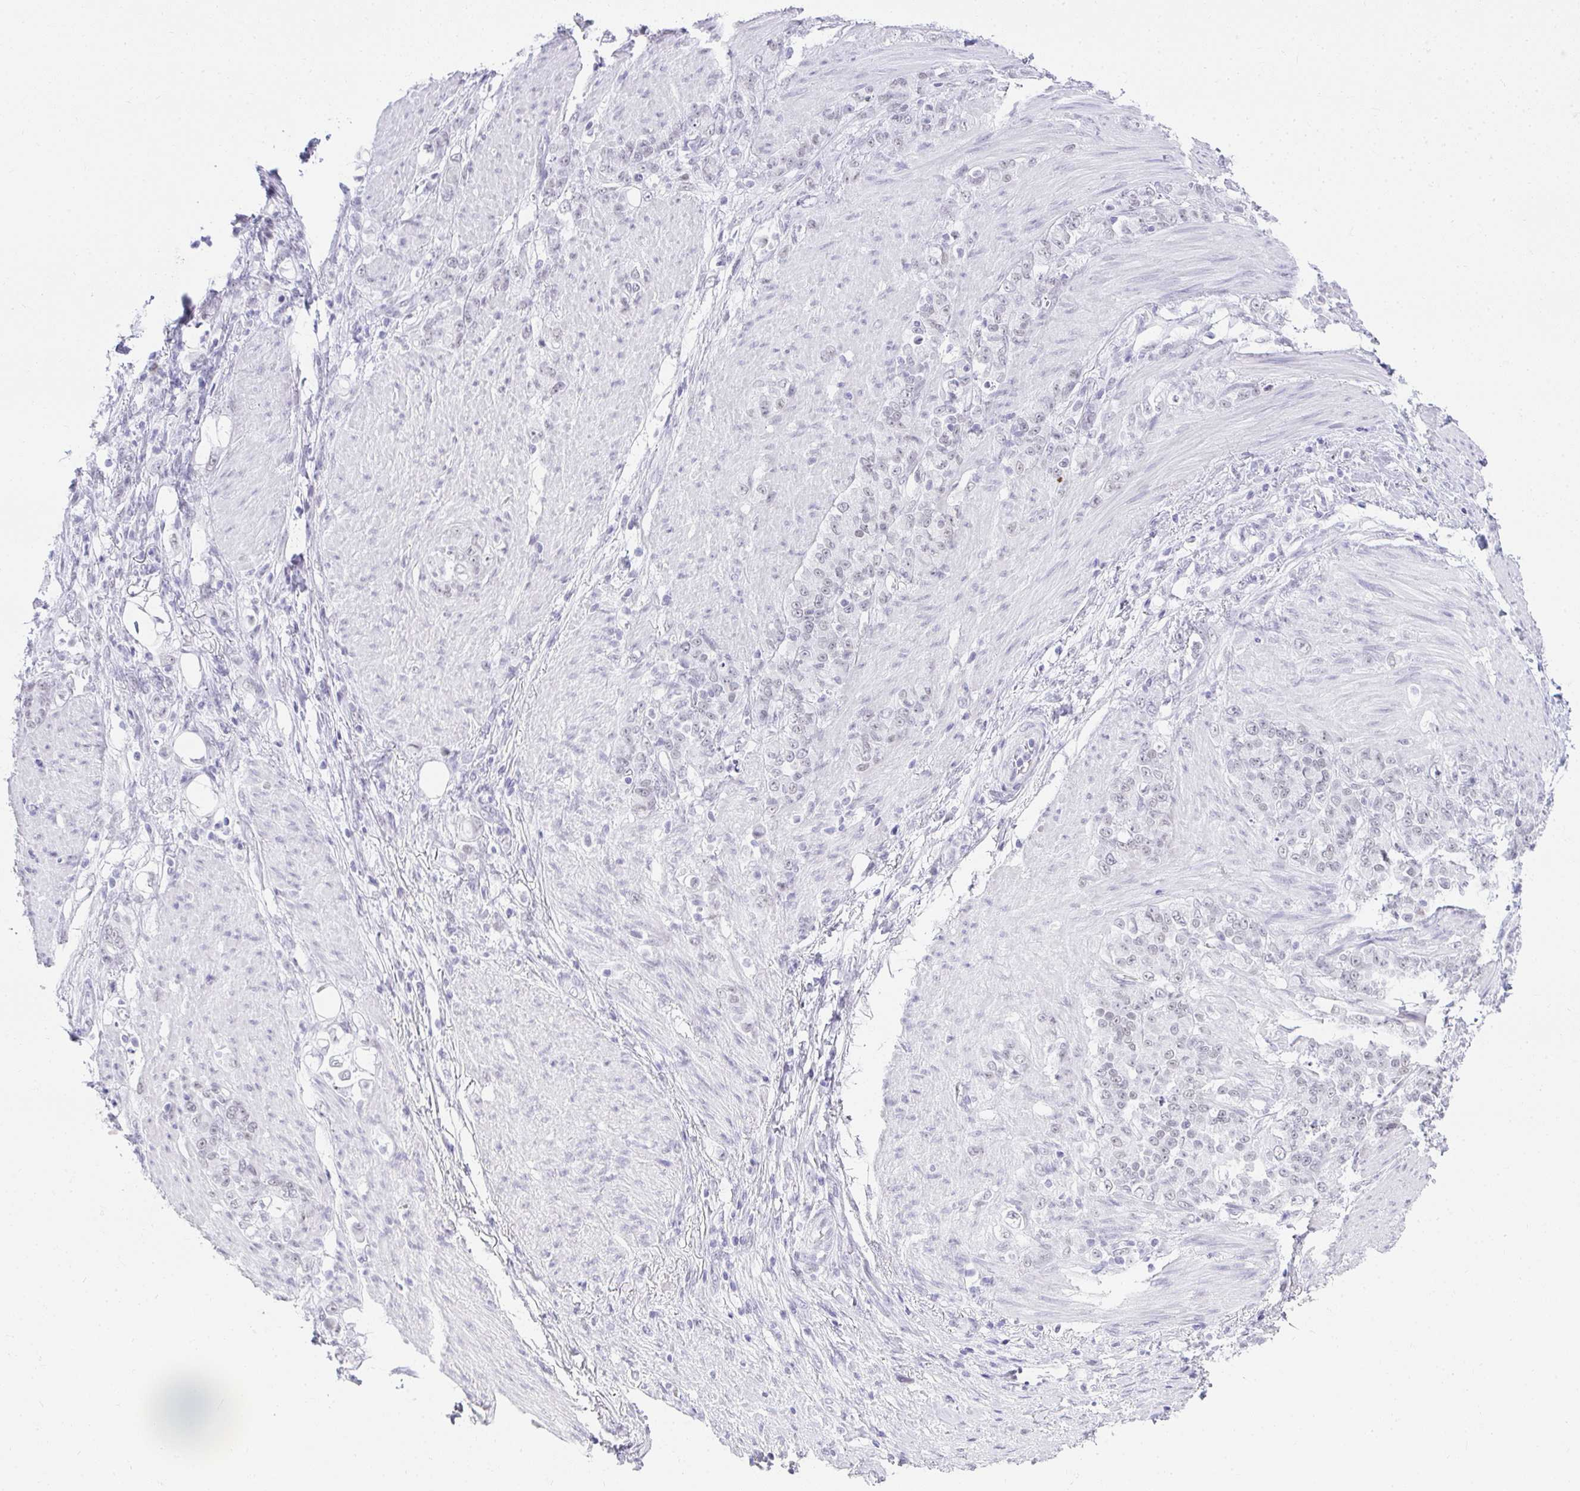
{"staining": {"intensity": "negative", "quantity": "none", "location": "none"}, "tissue": "stomach cancer", "cell_type": "Tumor cells", "image_type": "cancer", "snomed": [{"axis": "morphology", "description": "Adenocarcinoma, NOS"}, {"axis": "topography", "description": "Stomach"}], "caption": "A micrograph of adenocarcinoma (stomach) stained for a protein shows no brown staining in tumor cells.", "gene": "PLA2G1B", "patient": {"sex": "female", "age": 79}}